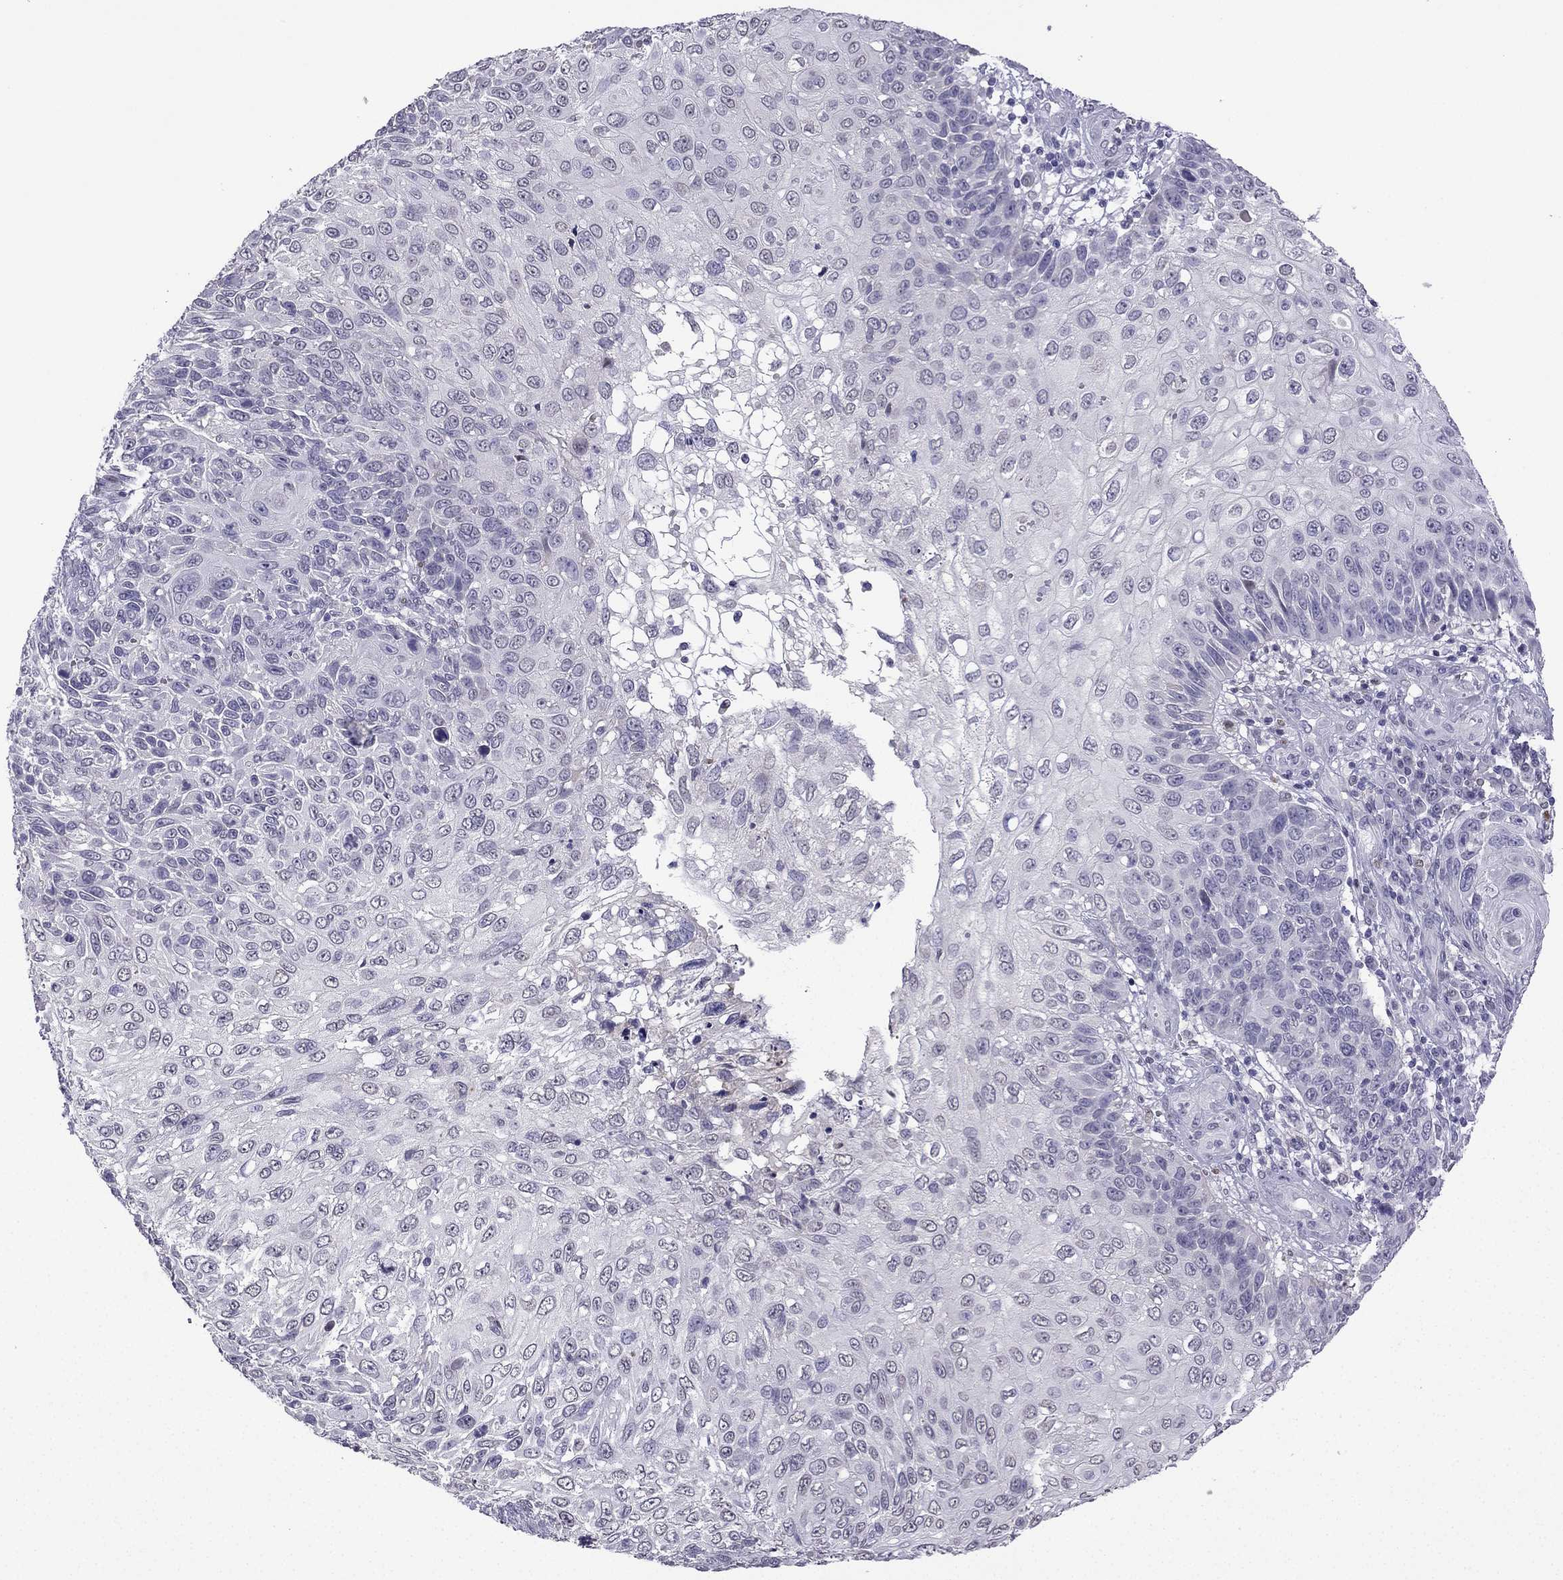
{"staining": {"intensity": "negative", "quantity": "none", "location": "none"}, "tissue": "skin cancer", "cell_type": "Tumor cells", "image_type": "cancer", "snomed": [{"axis": "morphology", "description": "Squamous cell carcinoma, NOS"}, {"axis": "topography", "description": "Skin"}], "caption": "DAB (3,3'-diaminobenzidine) immunohistochemical staining of skin cancer exhibits no significant expression in tumor cells.", "gene": "CFAP70", "patient": {"sex": "male", "age": 92}}